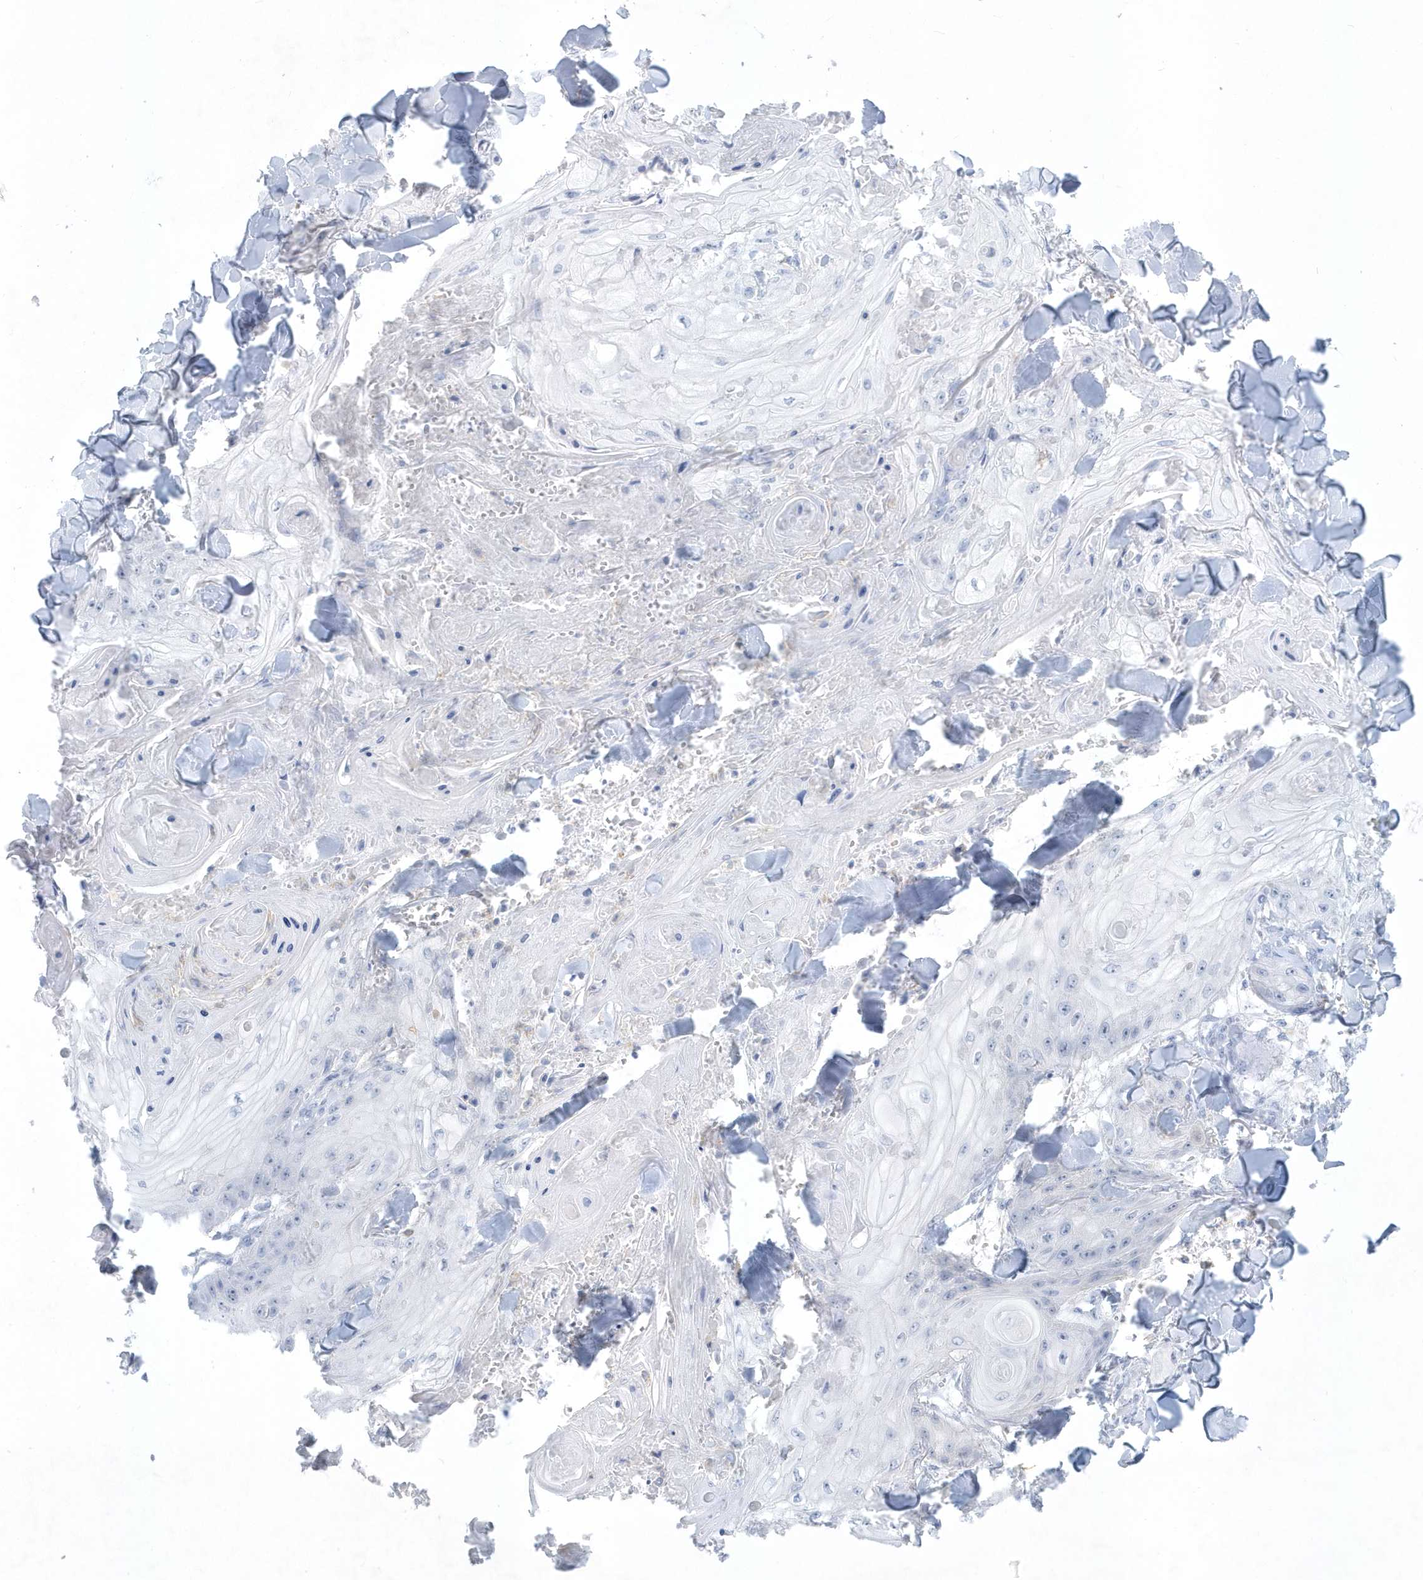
{"staining": {"intensity": "negative", "quantity": "none", "location": "none"}, "tissue": "skin cancer", "cell_type": "Tumor cells", "image_type": "cancer", "snomed": [{"axis": "morphology", "description": "Squamous cell carcinoma, NOS"}, {"axis": "topography", "description": "Skin"}], "caption": "Tumor cells show no significant protein expression in skin cancer (squamous cell carcinoma).", "gene": "PSD4", "patient": {"sex": "male", "age": 74}}